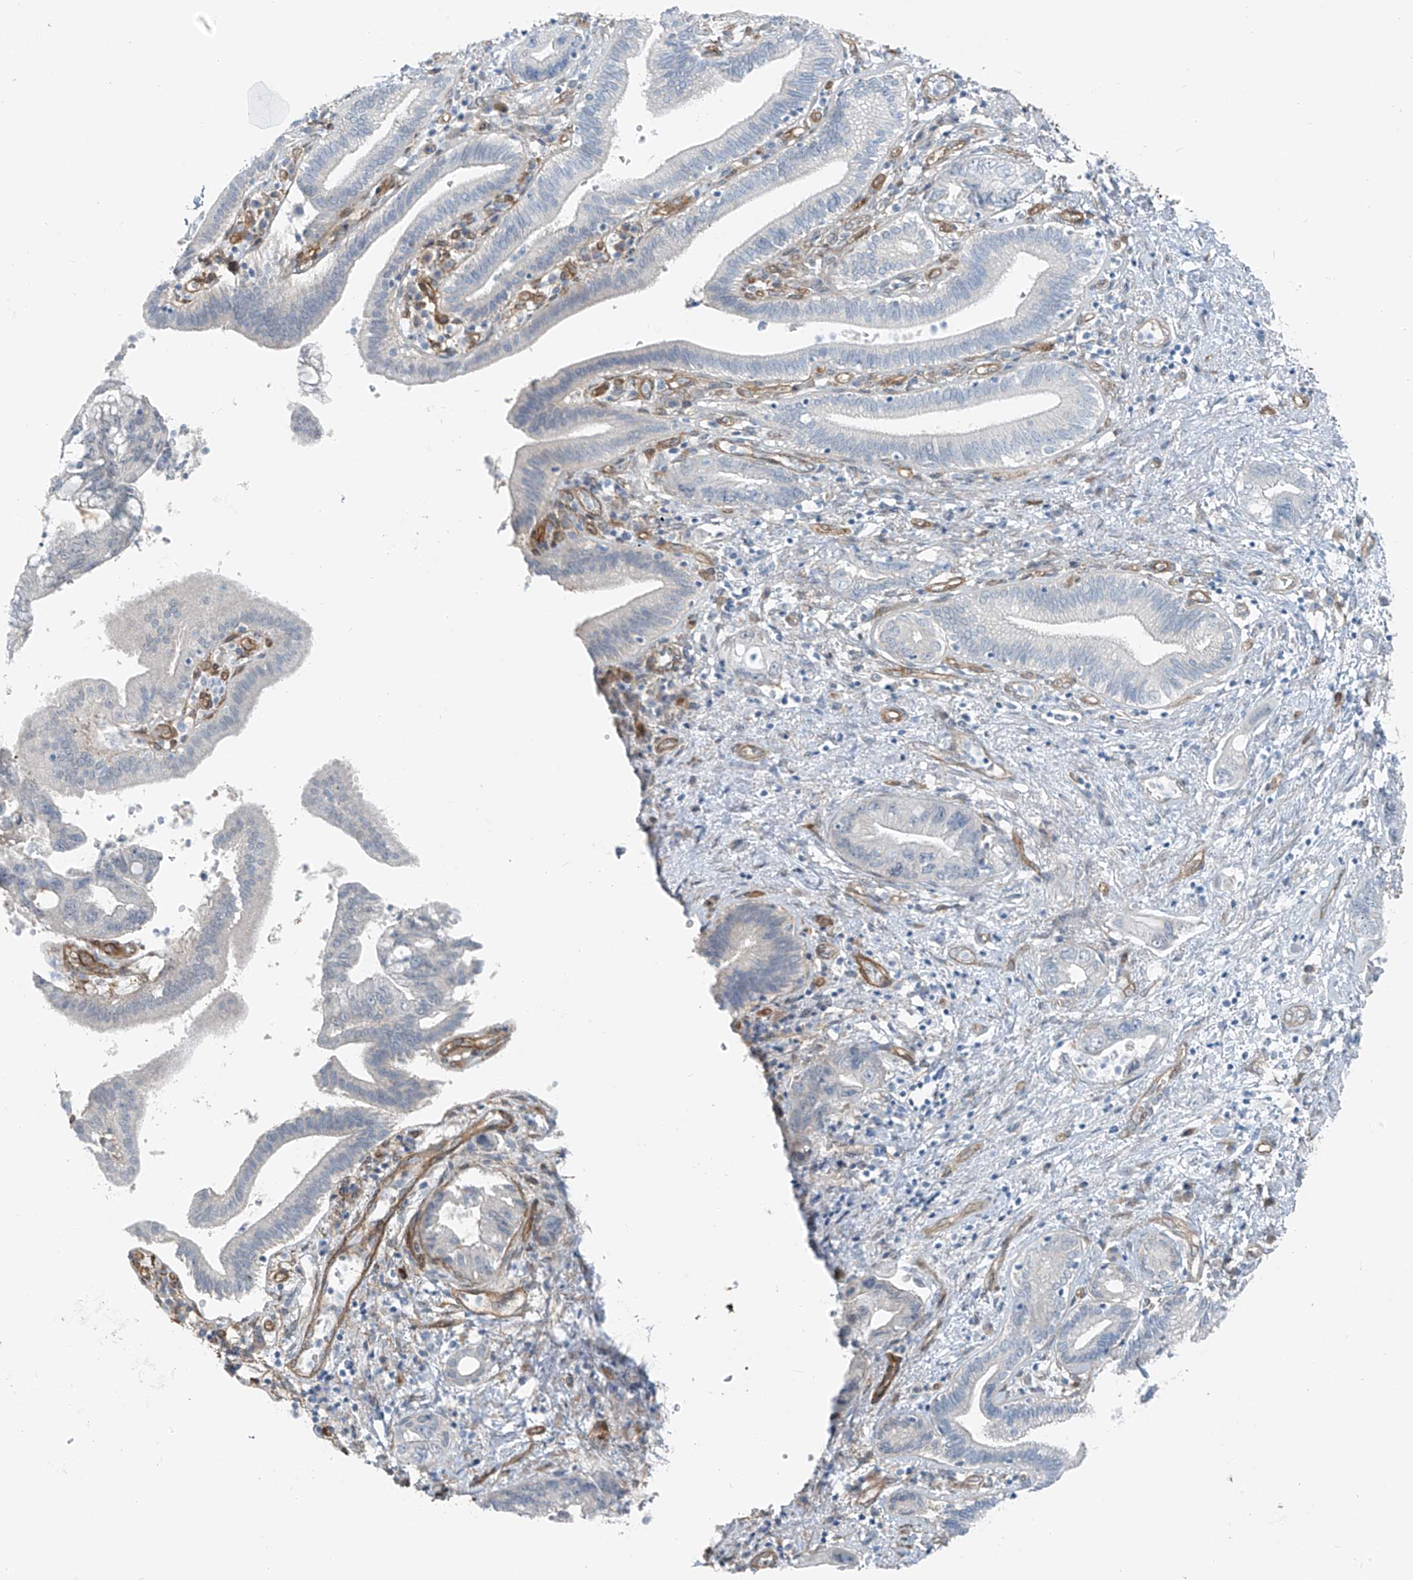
{"staining": {"intensity": "negative", "quantity": "none", "location": "none"}, "tissue": "pancreatic cancer", "cell_type": "Tumor cells", "image_type": "cancer", "snomed": [{"axis": "morphology", "description": "Adenocarcinoma, NOS"}, {"axis": "topography", "description": "Pancreas"}], "caption": "This is a photomicrograph of IHC staining of pancreatic cancer (adenocarcinoma), which shows no expression in tumor cells. The staining was performed using DAB (3,3'-diaminobenzidine) to visualize the protein expression in brown, while the nuclei were stained in blue with hematoxylin (Magnification: 20x).", "gene": "TNS2", "patient": {"sex": "female", "age": 73}}